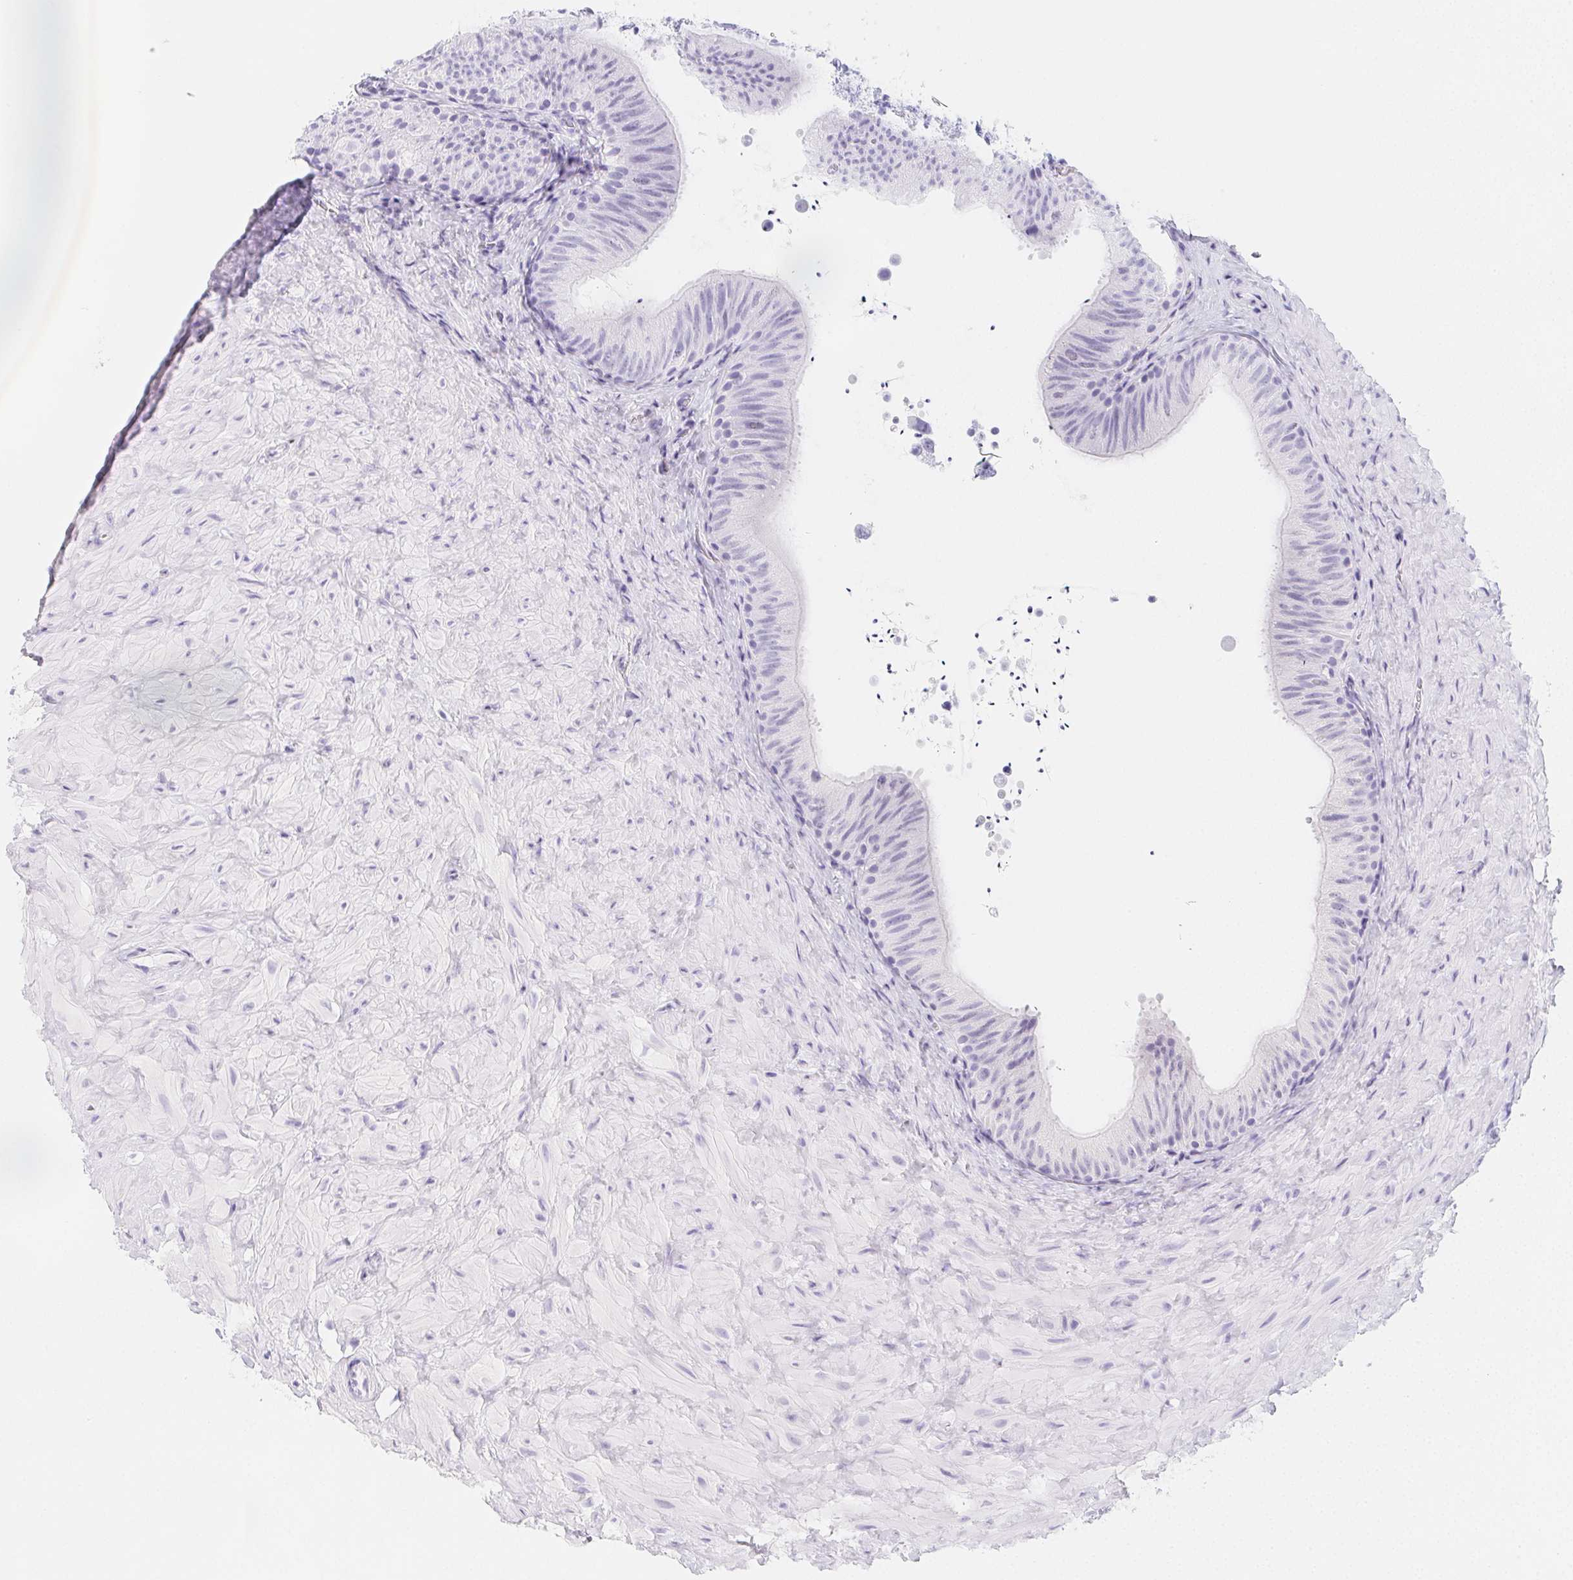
{"staining": {"intensity": "negative", "quantity": "none", "location": "none"}, "tissue": "epididymis", "cell_type": "Glandular cells", "image_type": "normal", "snomed": [{"axis": "morphology", "description": "Normal tissue, NOS"}, {"axis": "topography", "description": "Epididymis, spermatic cord, NOS"}, {"axis": "topography", "description": "Epididymis"}], "caption": "Micrograph shows no significant protein staining in glandular cells of normal epididymis. (DAB (3,3'-diaminobenzidine) IHC, high magnification).", "gene": "ZBBX", "patient": {"sex": "male", "age": 31}}